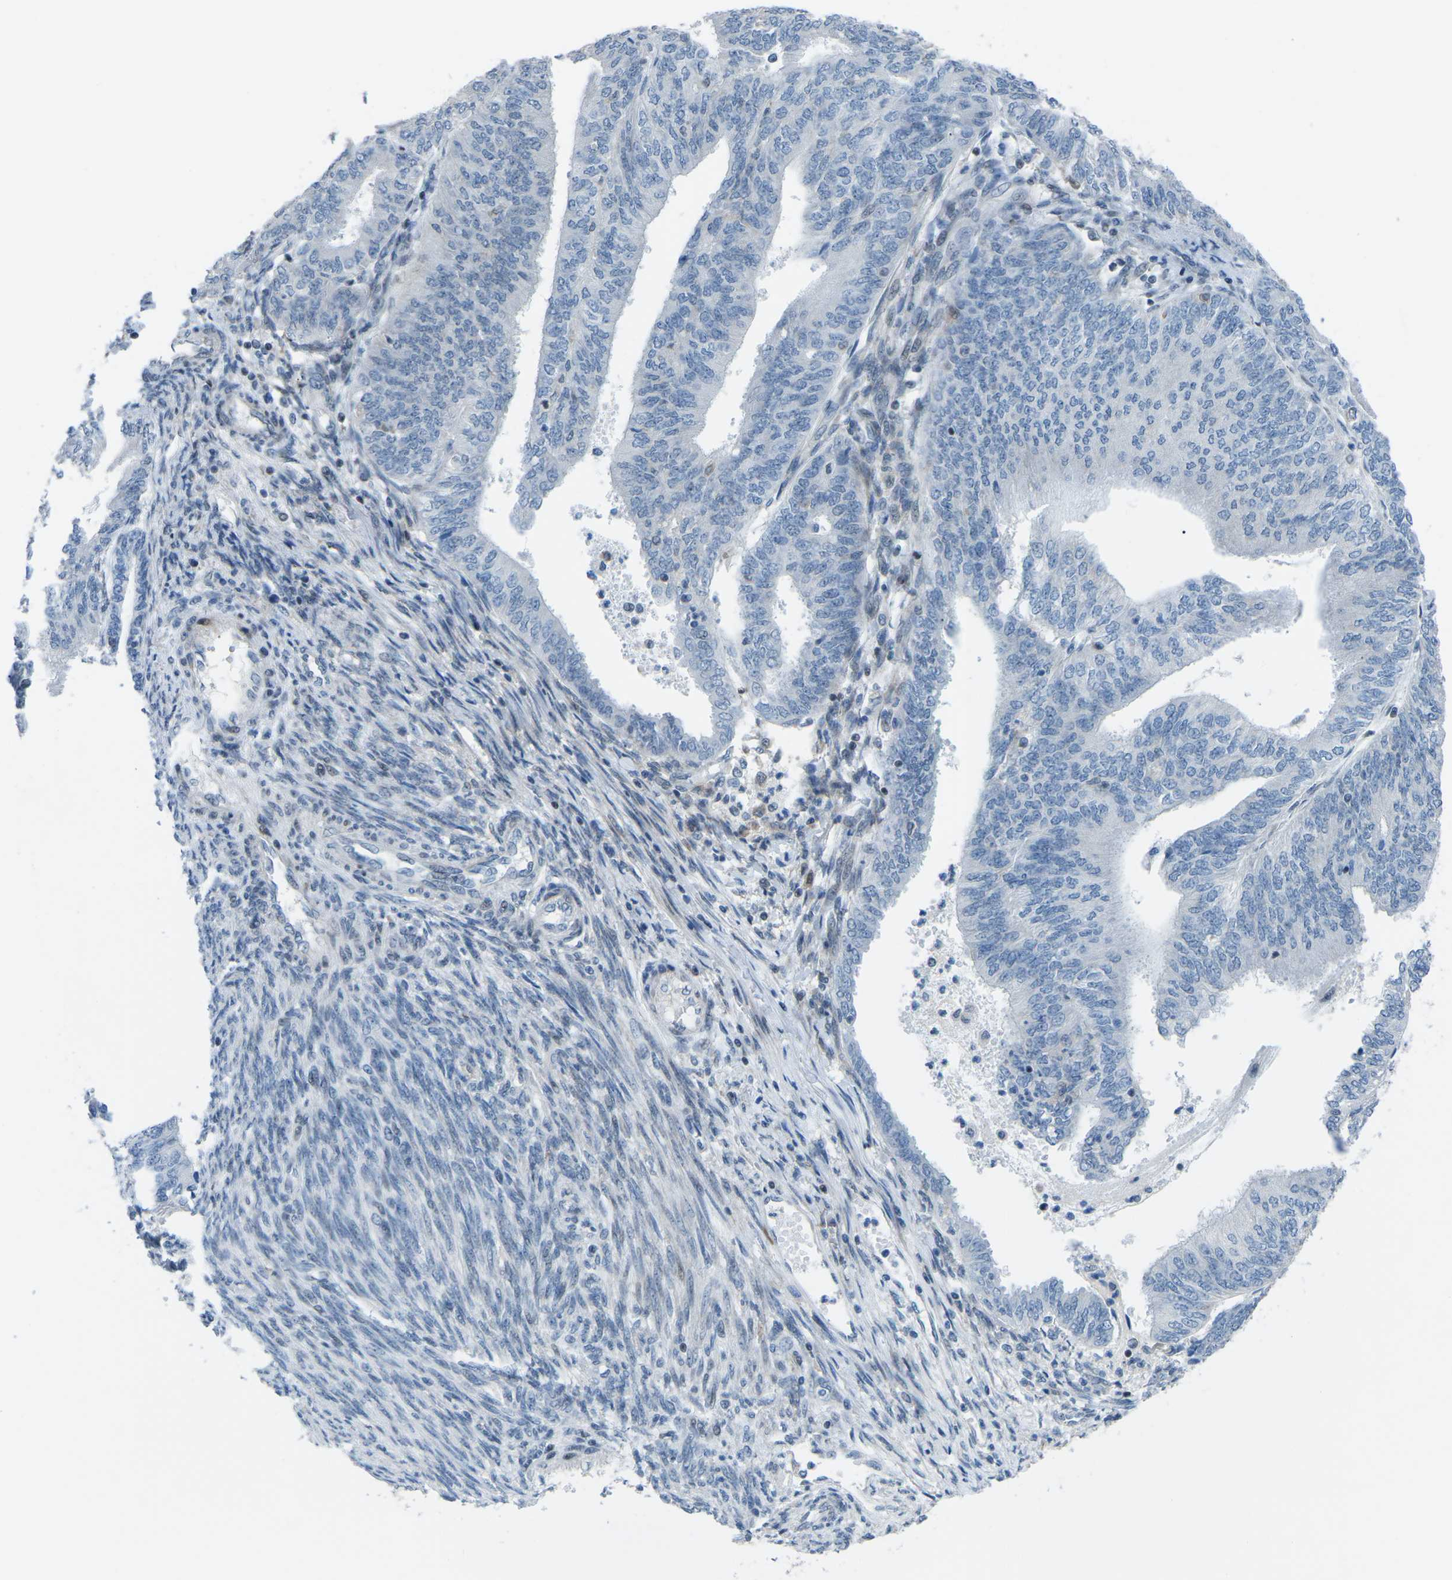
{"staining": {"intensity": "negative", "quantity": "none", "location": "none"}, "tissue": "endometrial cancer", "cell_type": "Tumor cells", "image_type": "cancer", "snomed": [{"axis": "morphology", "description": "Adenocarcinoma, NOS"}, {"axis": "topography", "description": "Endometrium"}], "caption": "Immunohistochemistry photomicrograph of adenocarcinoma (endometrial) stained for a protein (brown), which demonstrates no expression in tumor cells.", "gene": "MBNL1", "patient": {"sex": "female", "age": 58}}